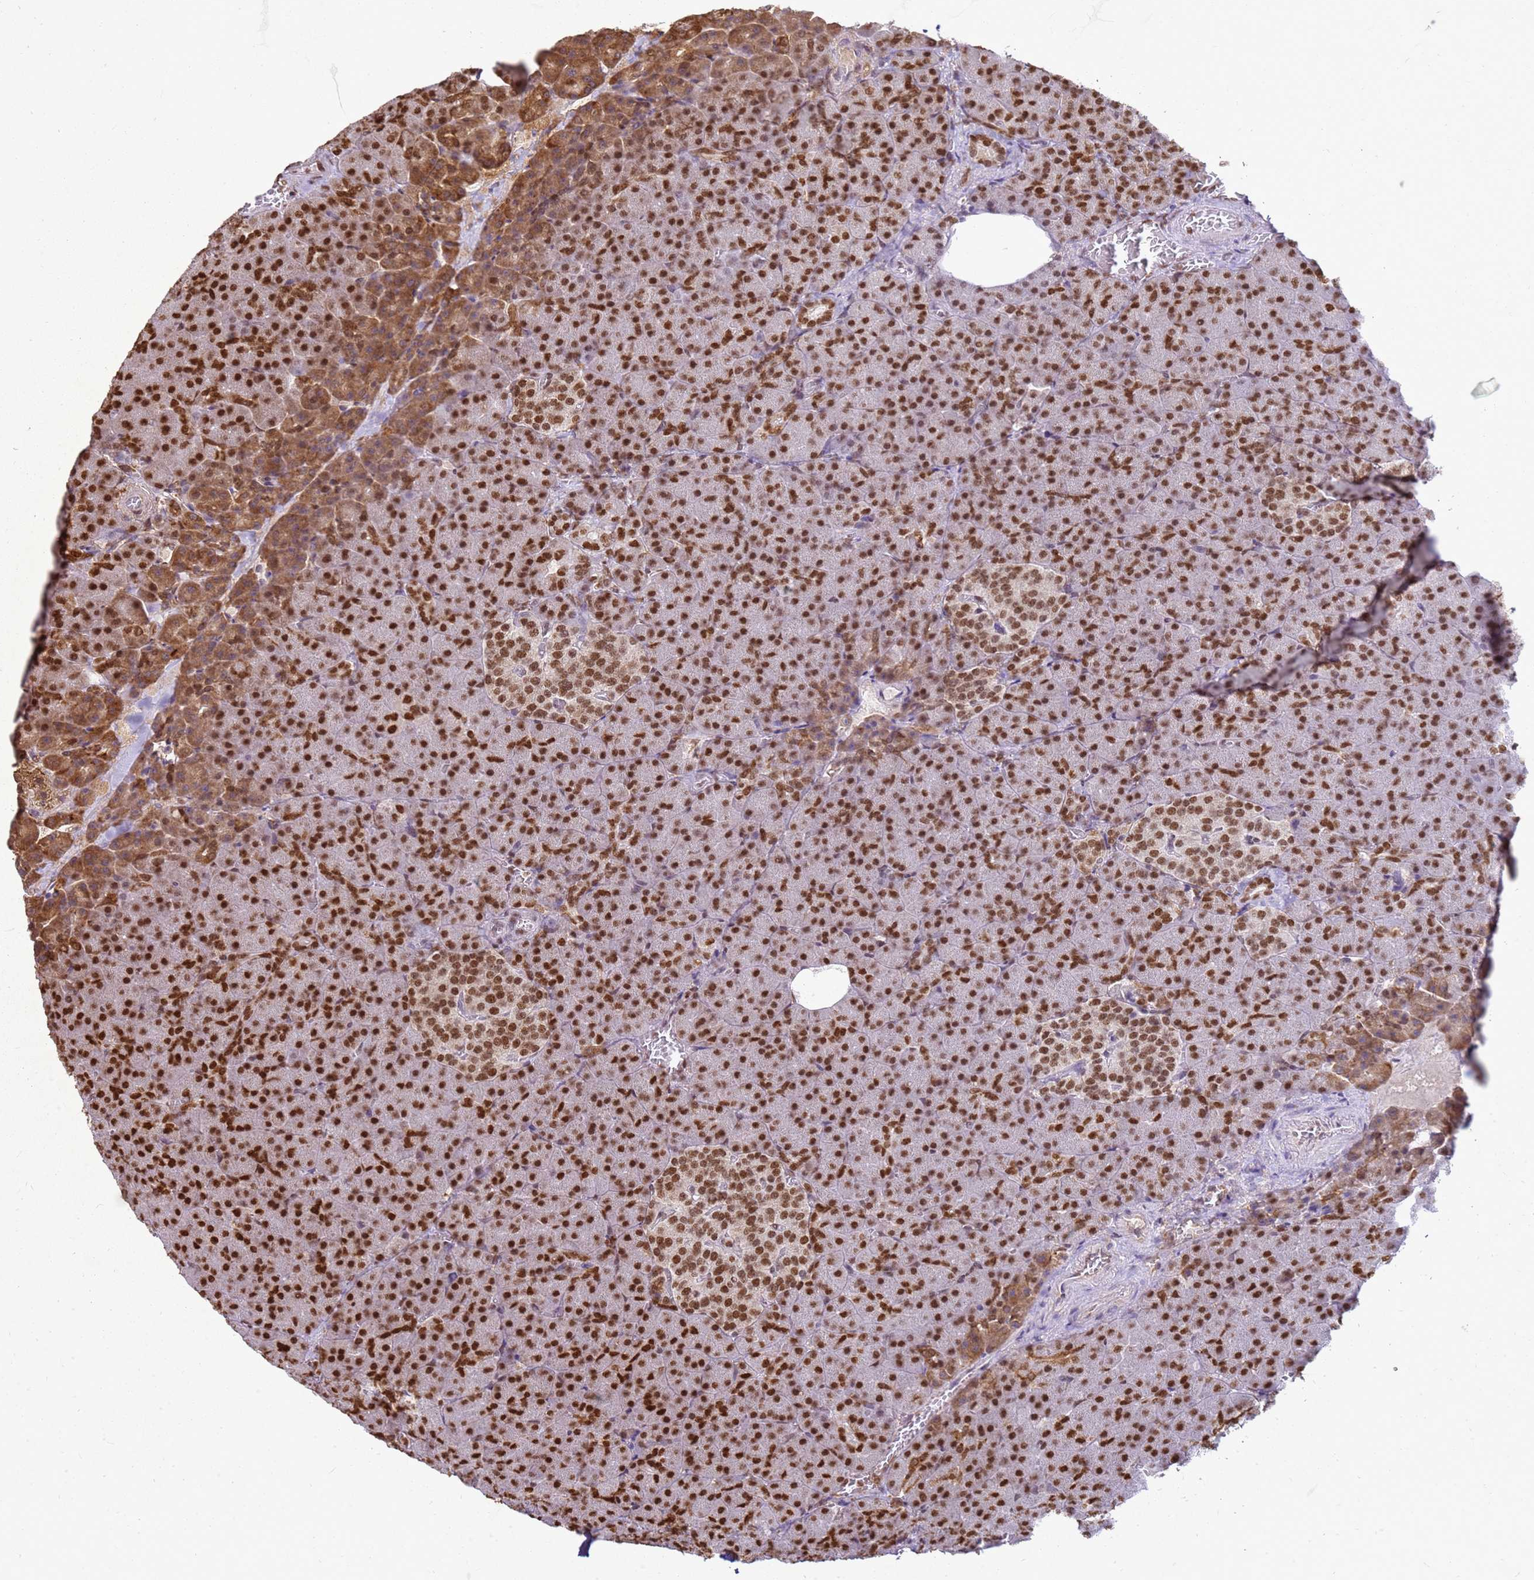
{"staining": {"intensity": "moderate", "quantity": ">75%", "location": "cytoplasmic/membranous,nuclear"}, "tissue": "pancreas", "cell_type": "Exocrine glandular cells", "image_type": "normal", "snomed": [{"axis": "morphology", "description": "Normal tissue, NOS"}, {"axis": "topography", "description": "Pancreas"}], "caption": "Moderate cytoplasmic/membranous,nuclear expression for a protein is identified in approximately >75% of exocrine glandular cells of benign pancreas using IHC.", "gene": "APEX1", "patient": {"sex": "female", "age": 74}}